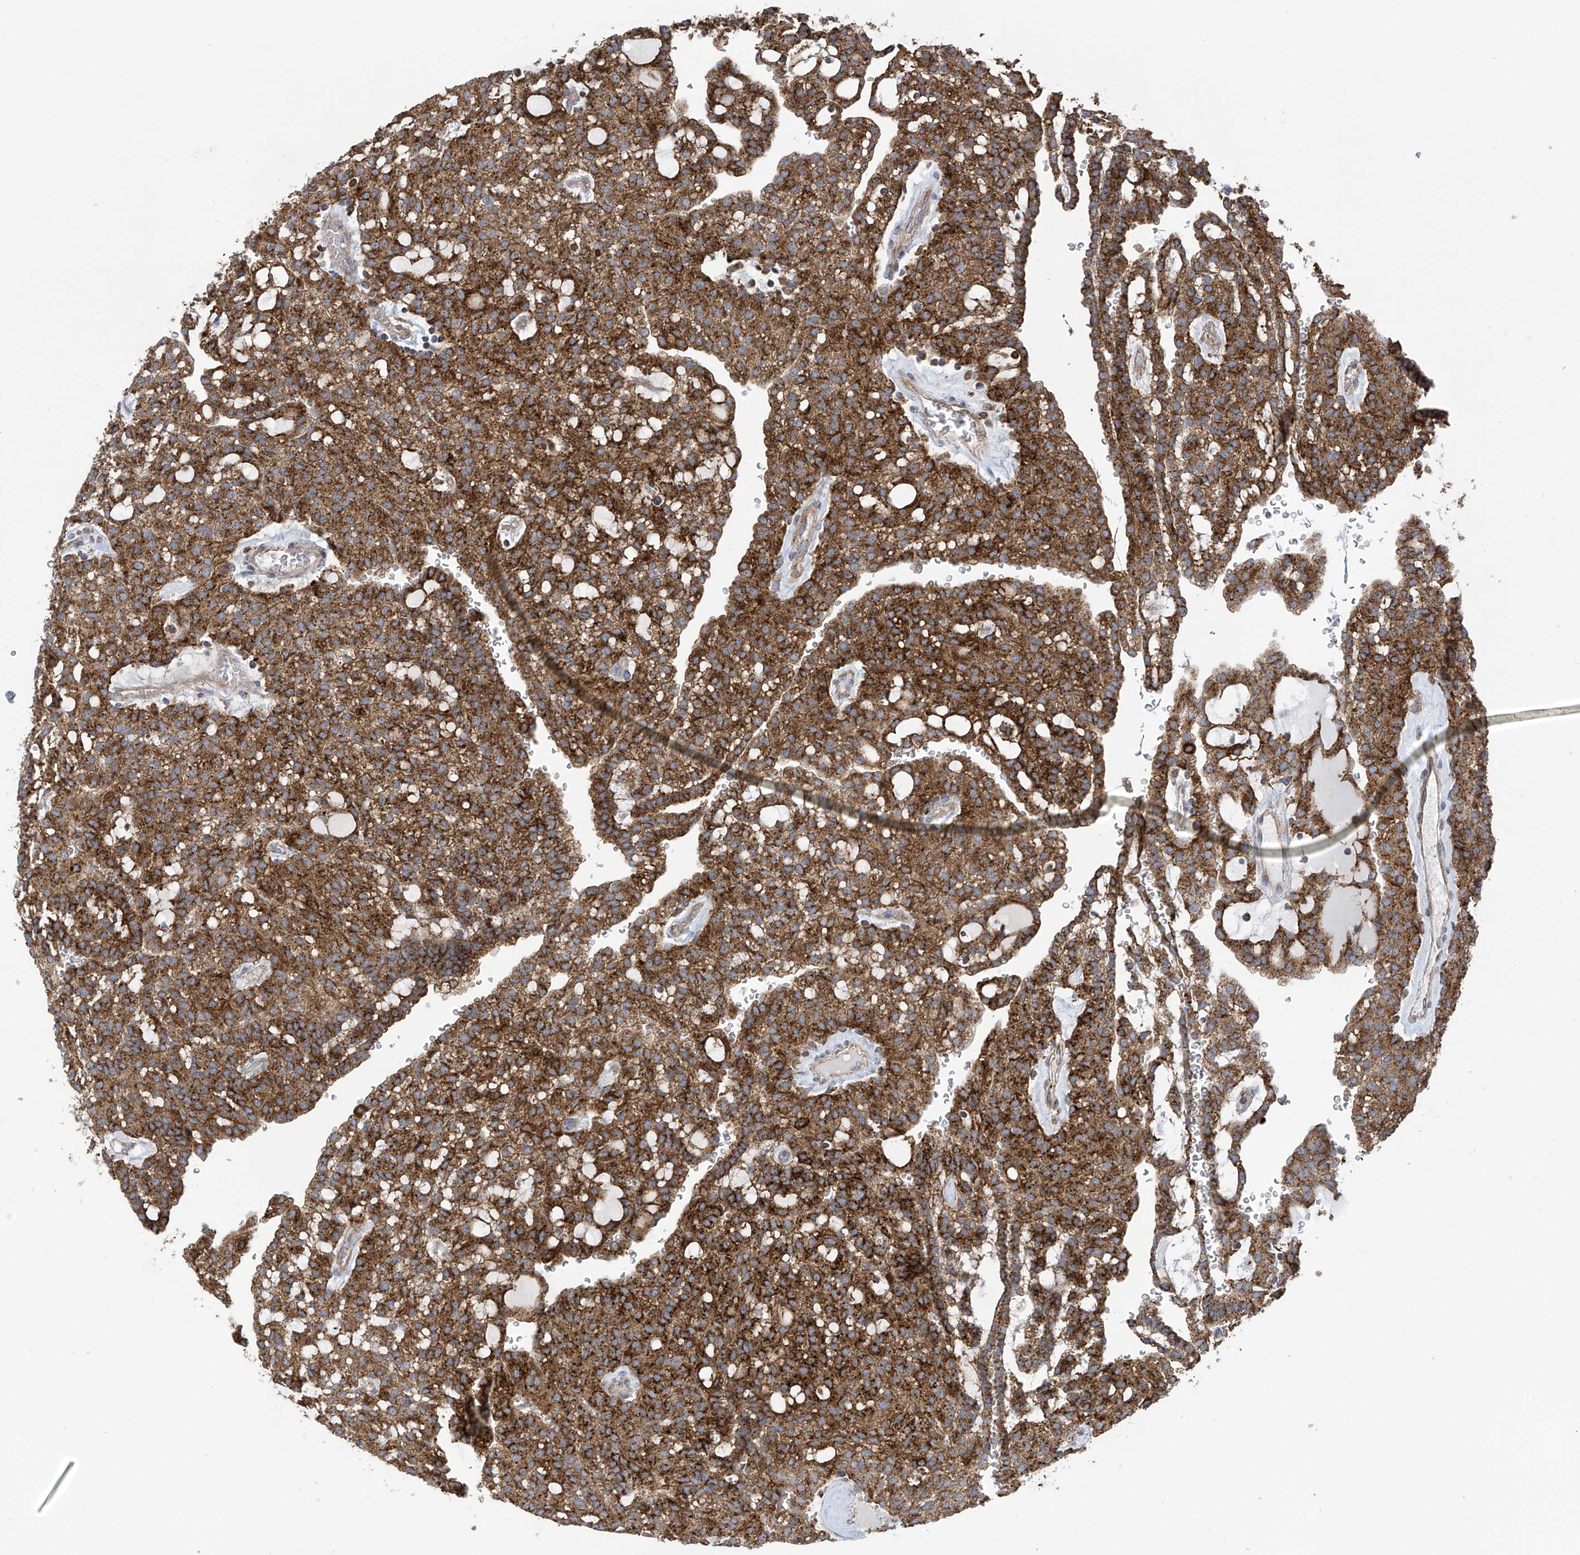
{"staining": {"intensity": "strong", "quantity": ">75%", "location": "cytoplasmic/membranous"}, "tissue": "renal cancer", "cell_type": "Tumor cells", "image_type": "cancer", "snomed": [{"axis": "morphology", "description": "Adenocarcinoma, NOS"}, {"axis": "topography", "description": "Kidney"}], "caption": "Strong cytoplasmic/membranous staining for a protein is seen in approximately >75% of tumor cells of renal cancer (adenocarcinoma) using immunohistochemistry.", "gene": "ITM2B", "patient": {"sex": "male", "age": 63}}